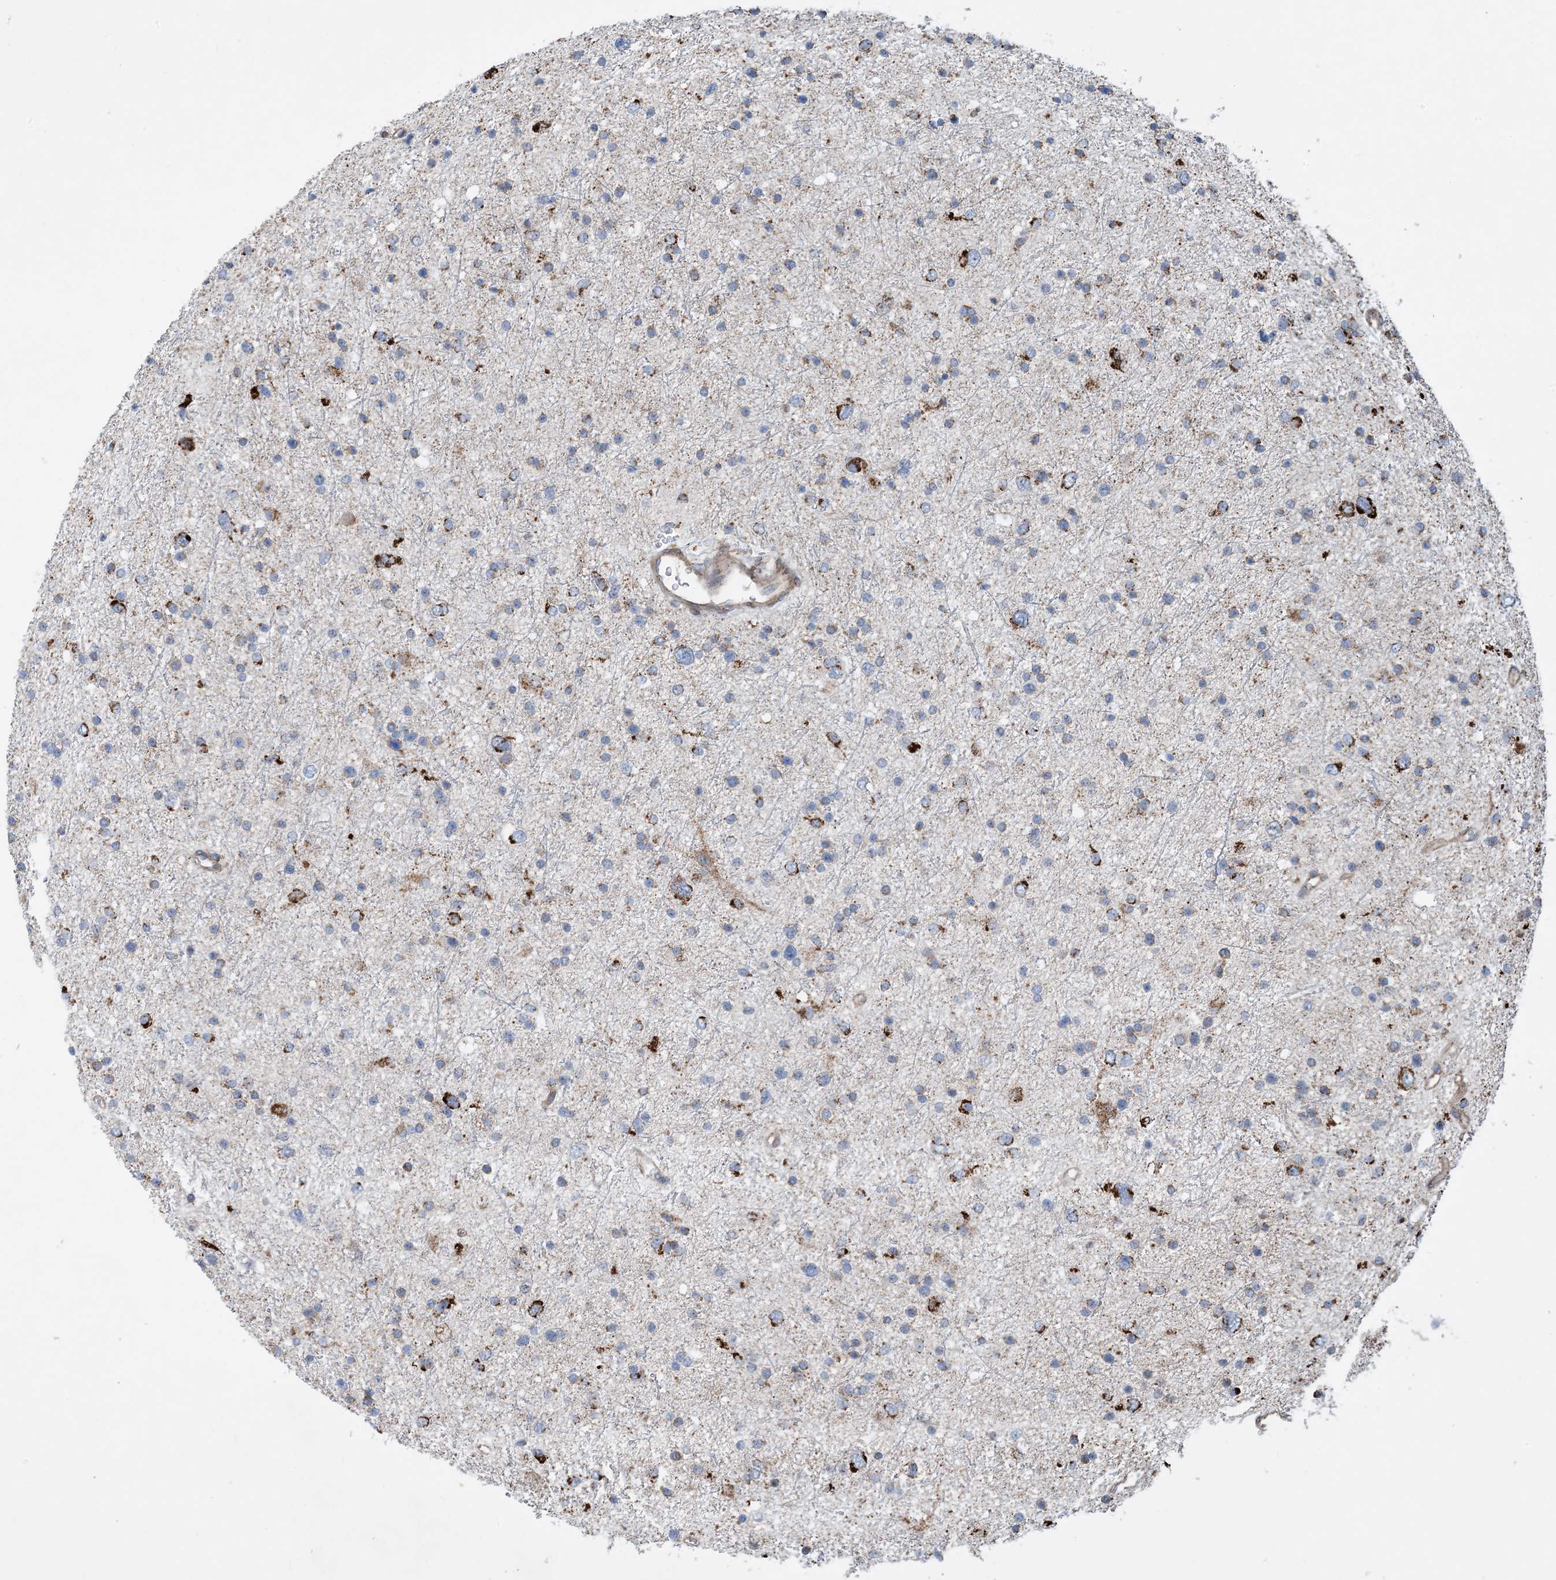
{"staining": {"intensity": "strong", "quantity": "<25%", "location": "cytoplasmic/membranous"}, "tissue": "glioma", "cell_type": "Tumor cells", "image_type": "cancer", "snomed": [{"axis": "morphology", "description": "Glioma, malignant, Low grade"}, {"axis": "topography", "description": "Brain"}], "caption": "Strong cytoplasmic/membranous protein expression is seen in approximately <25% of tumor cells in malignant glioma (low-grade).", "gene": "PCDHGA1", "patient": {"sex": "female", "age": 37}}